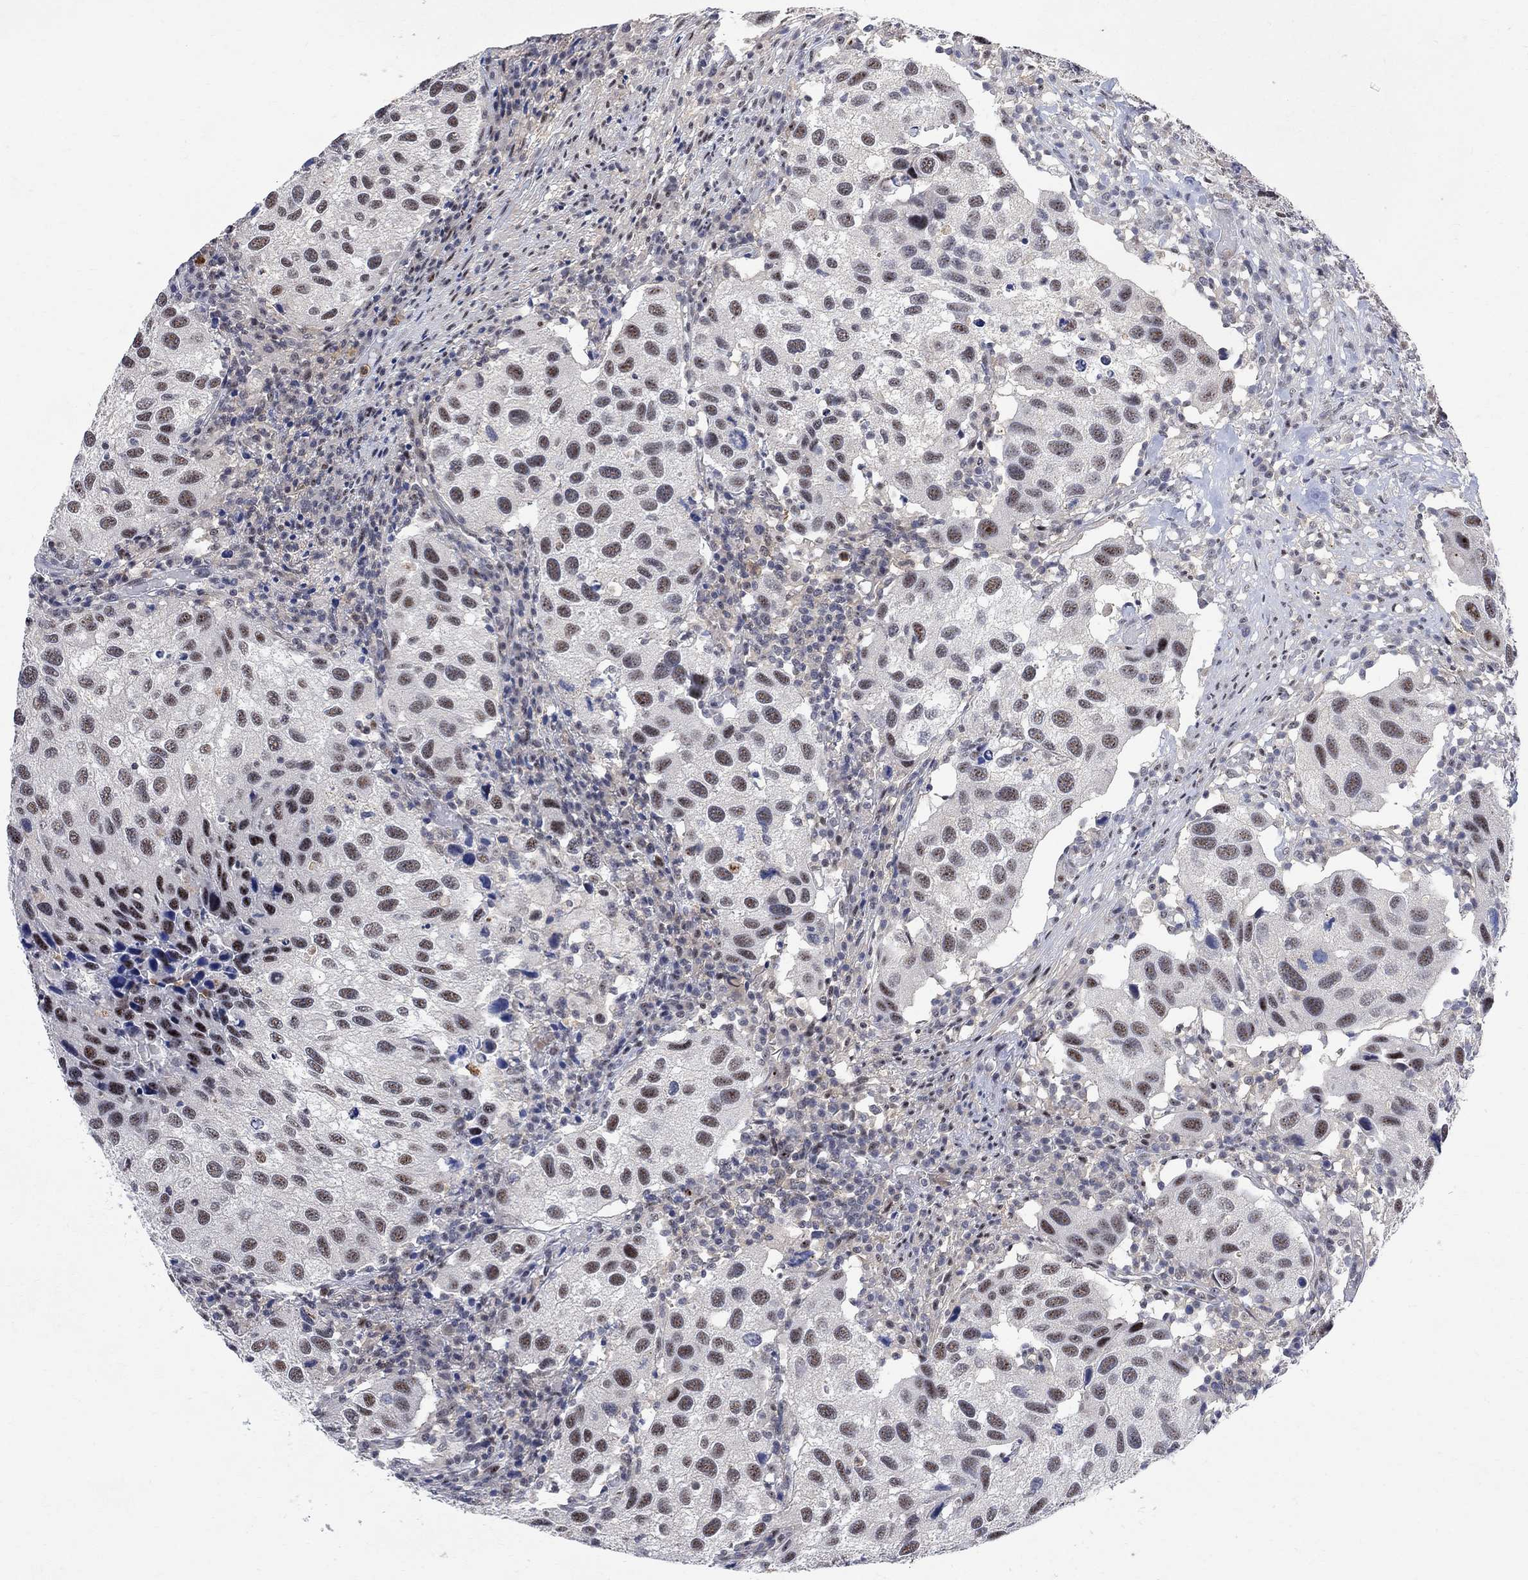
{"staining": {"intensity": "weak", "quantity": "25%-75%", "location": "nuclear"}, "tissue": "urothelial cancer", "cell_type": "Tumor cells", "image_type": "cancer", "snomed": [{"axis": "morphology", "description": "Urothelial carcinoma, High grade"}, {"axis": "topography", "description": "Urinary bladder"}], "caption": "Immunohistochemistry of human urothelial carcinoma (high-grade) demonstrates low levels of weak nuclear positivity in about 25%-75% of tumor cells. Nuclei are stained in blue.", "gene": "E4F1", "patient": {"sex": "male", "age": 79}}